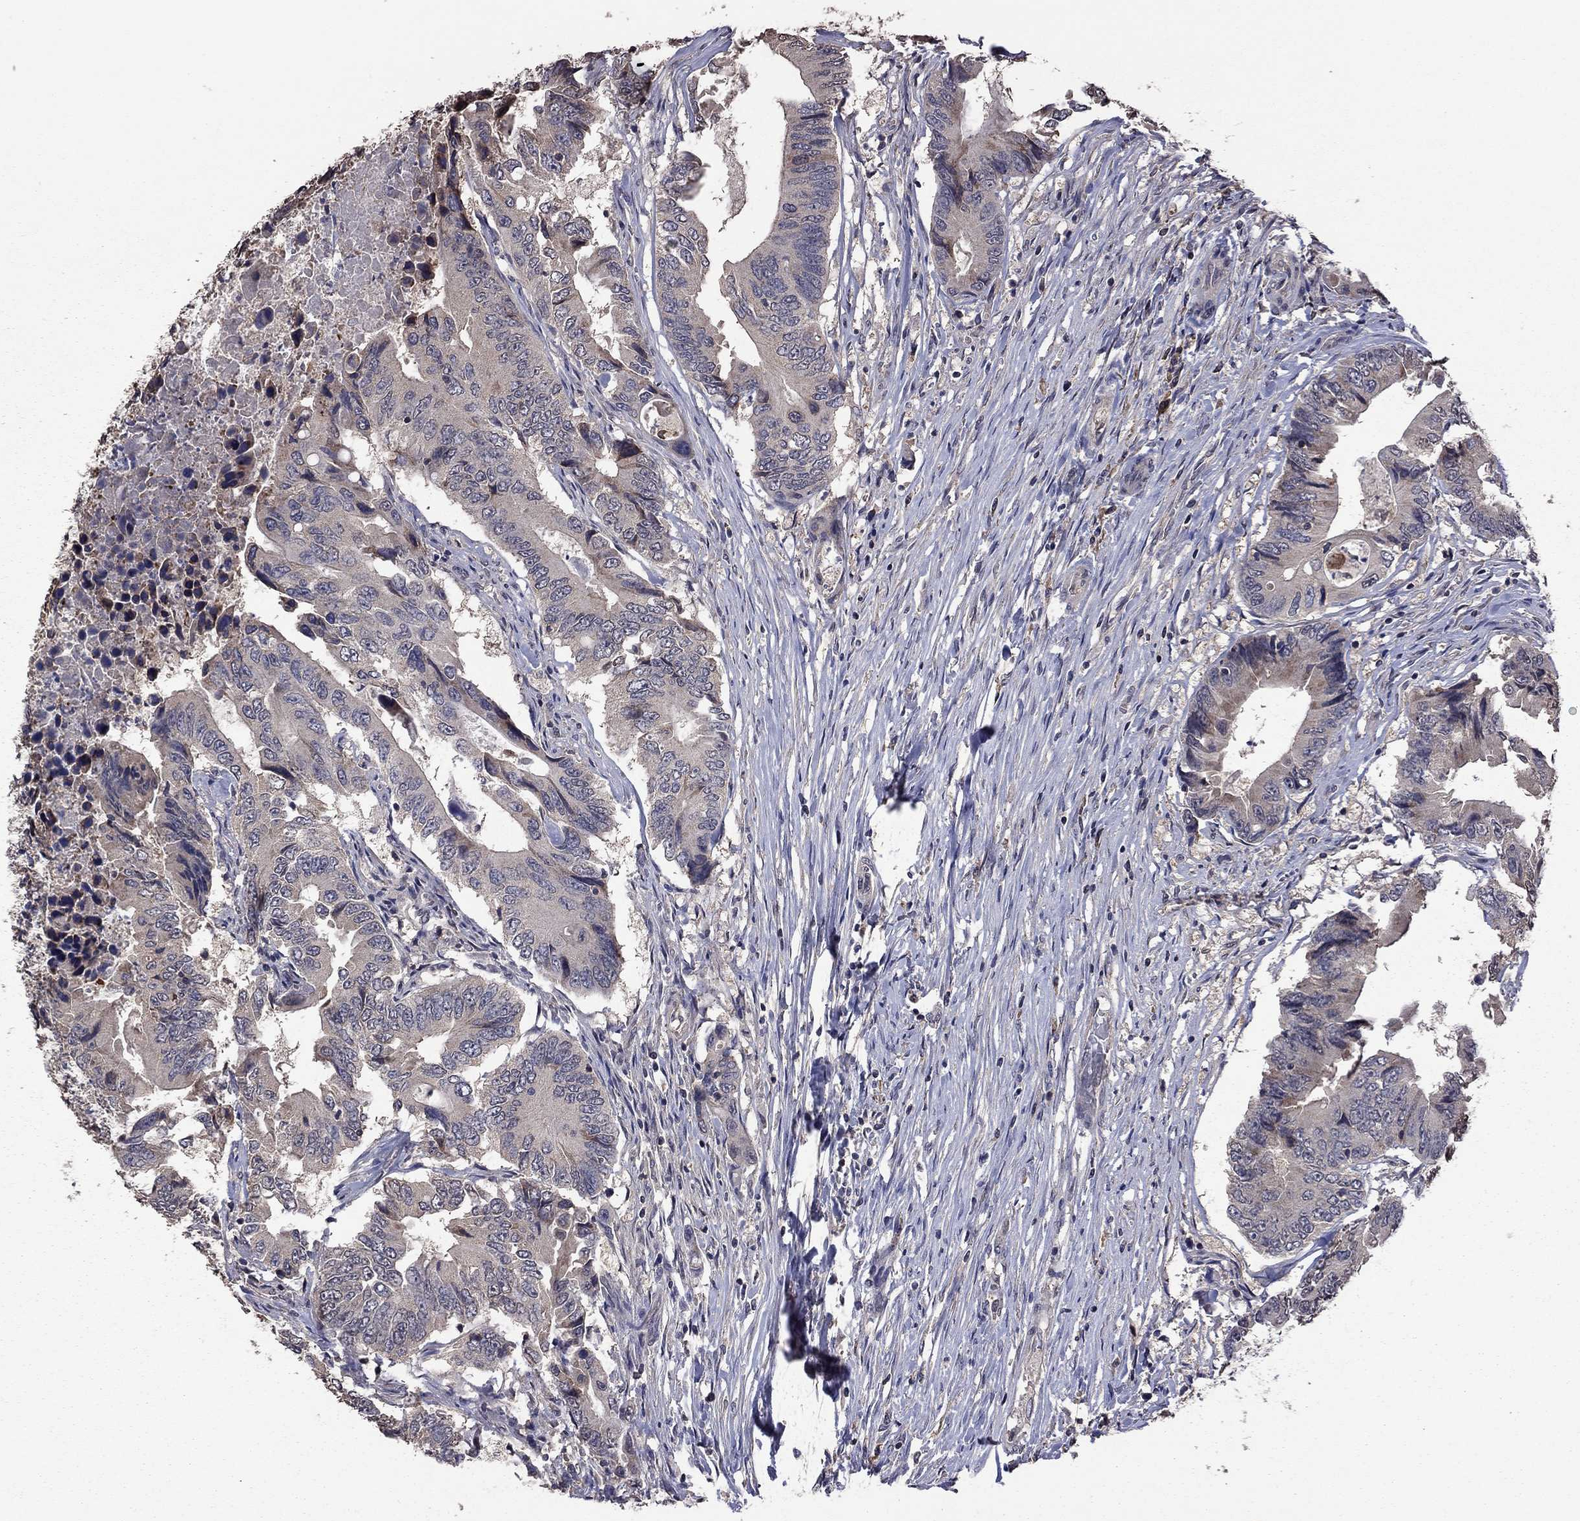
{"staining": {"intensity": "negative", "quantity": "none", "location": "none"}, "tissue": "colorectal cancer", "cell_type": "Tumor cells", "image_type": "cancer", "snomed": [{"axis": "morphology", "description": "Adenocarcinoma, NOS"}, {"axis": "topography", "description": "Colon"}], "caption": "Immunohistochemical staining of human colorectal cancer (adenocarcinoma) demonstrates no significant staining in tumor cells.", "gene": "TSNARE1", "patient": {"sex": "female", "age": 90}}